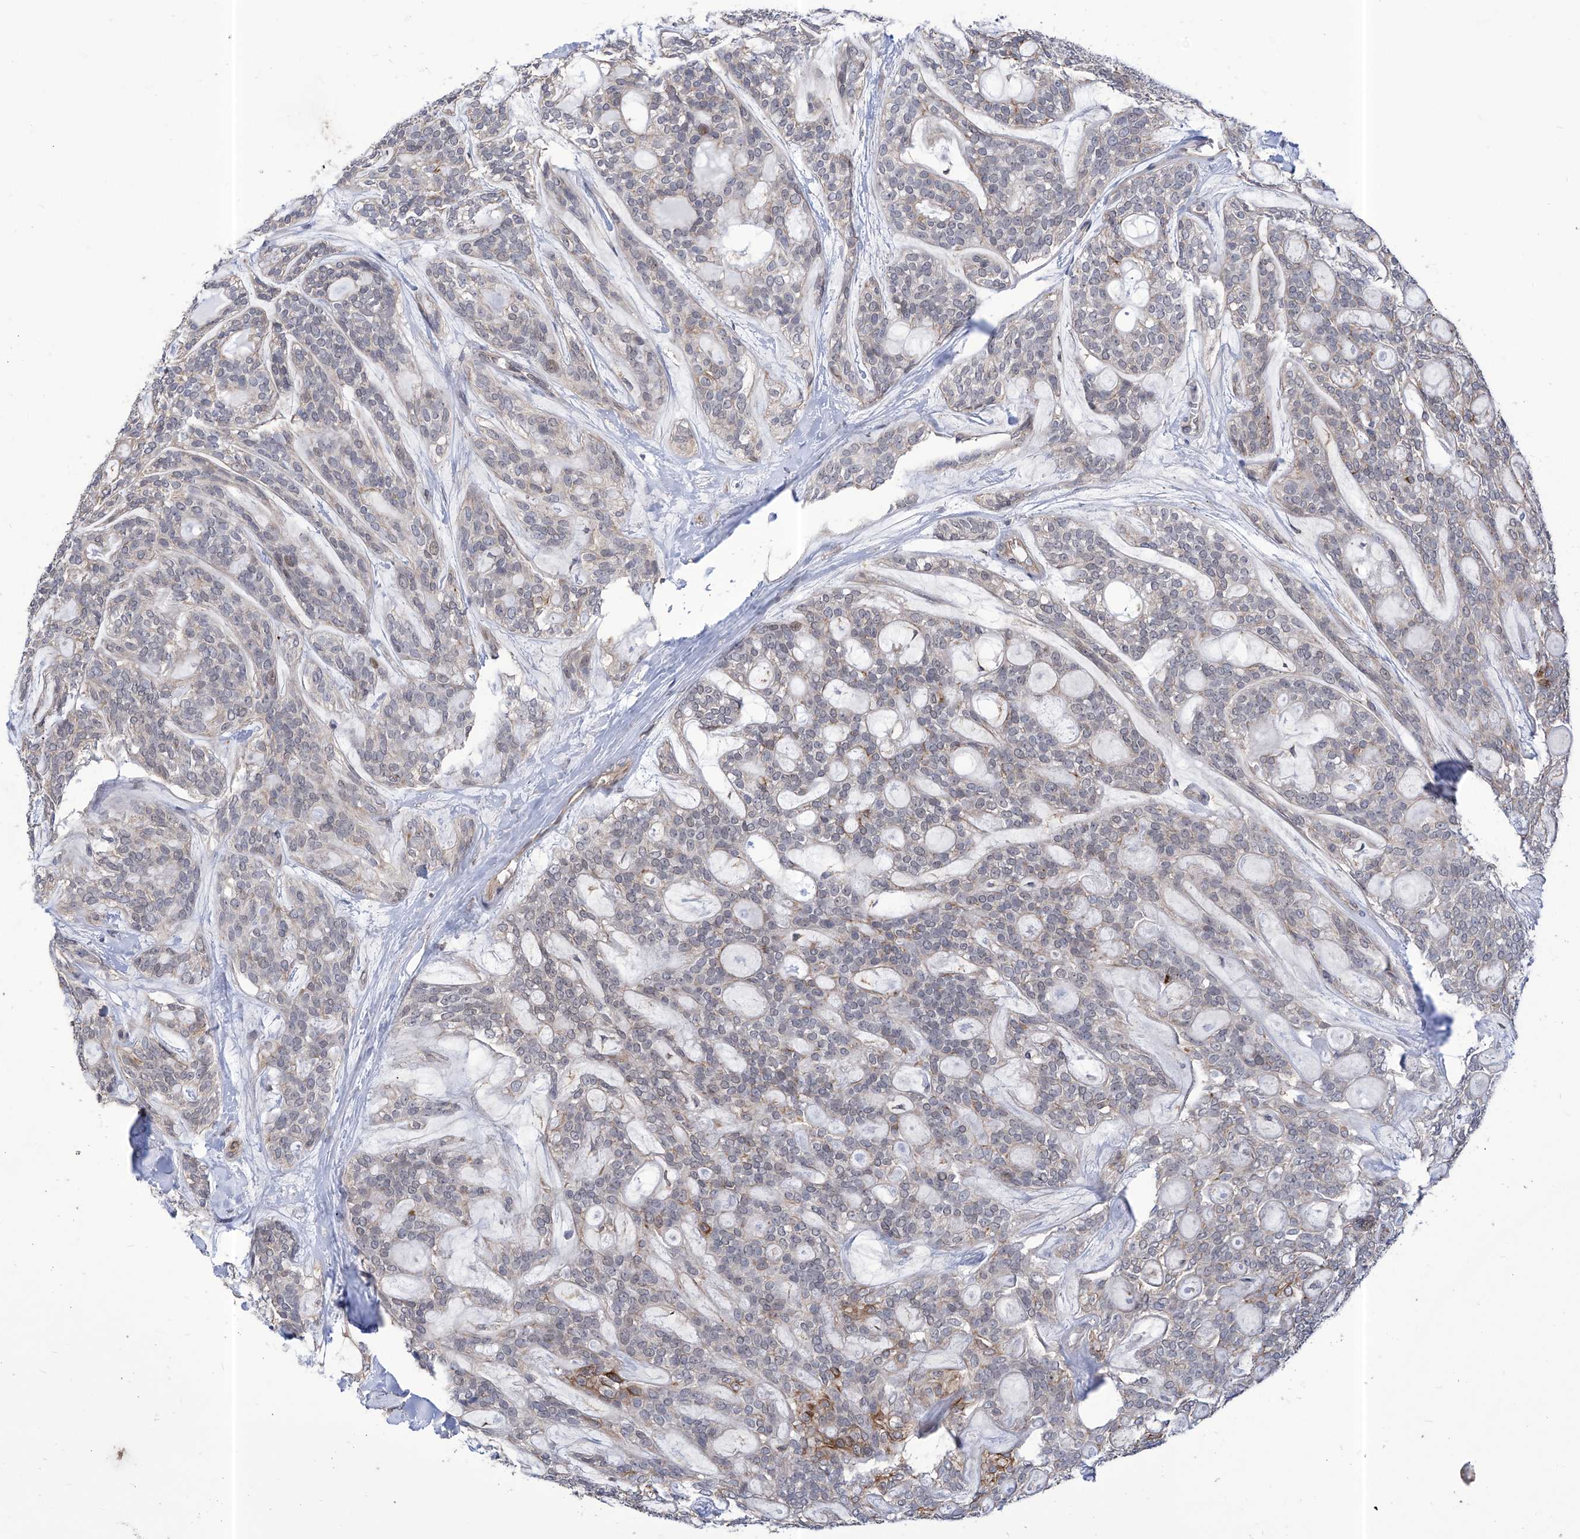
{"staining": {"intensity": "moderate", "quantity": "<25%", "location": "cytoplasmic/membranous"}, "tissue": "head and neck cancer", "cell_type": "Tumor cells", "image_type": "cancer", "snomed": [{"axis": "morphology", "description": "Adenocarcinoma, NOS"}, {"axis": "topography", "description": "Head-Neck"}], "caption": "Head and neck cancer stained with DAB (3,3'-diaminobenzidine) IHC reveals low levels of moderate cytoplasmic/membranous positivity in approximately <25% of tumor cells.", "gene": "KIFC2", "patient": {"sex": "male", "age": 66}}